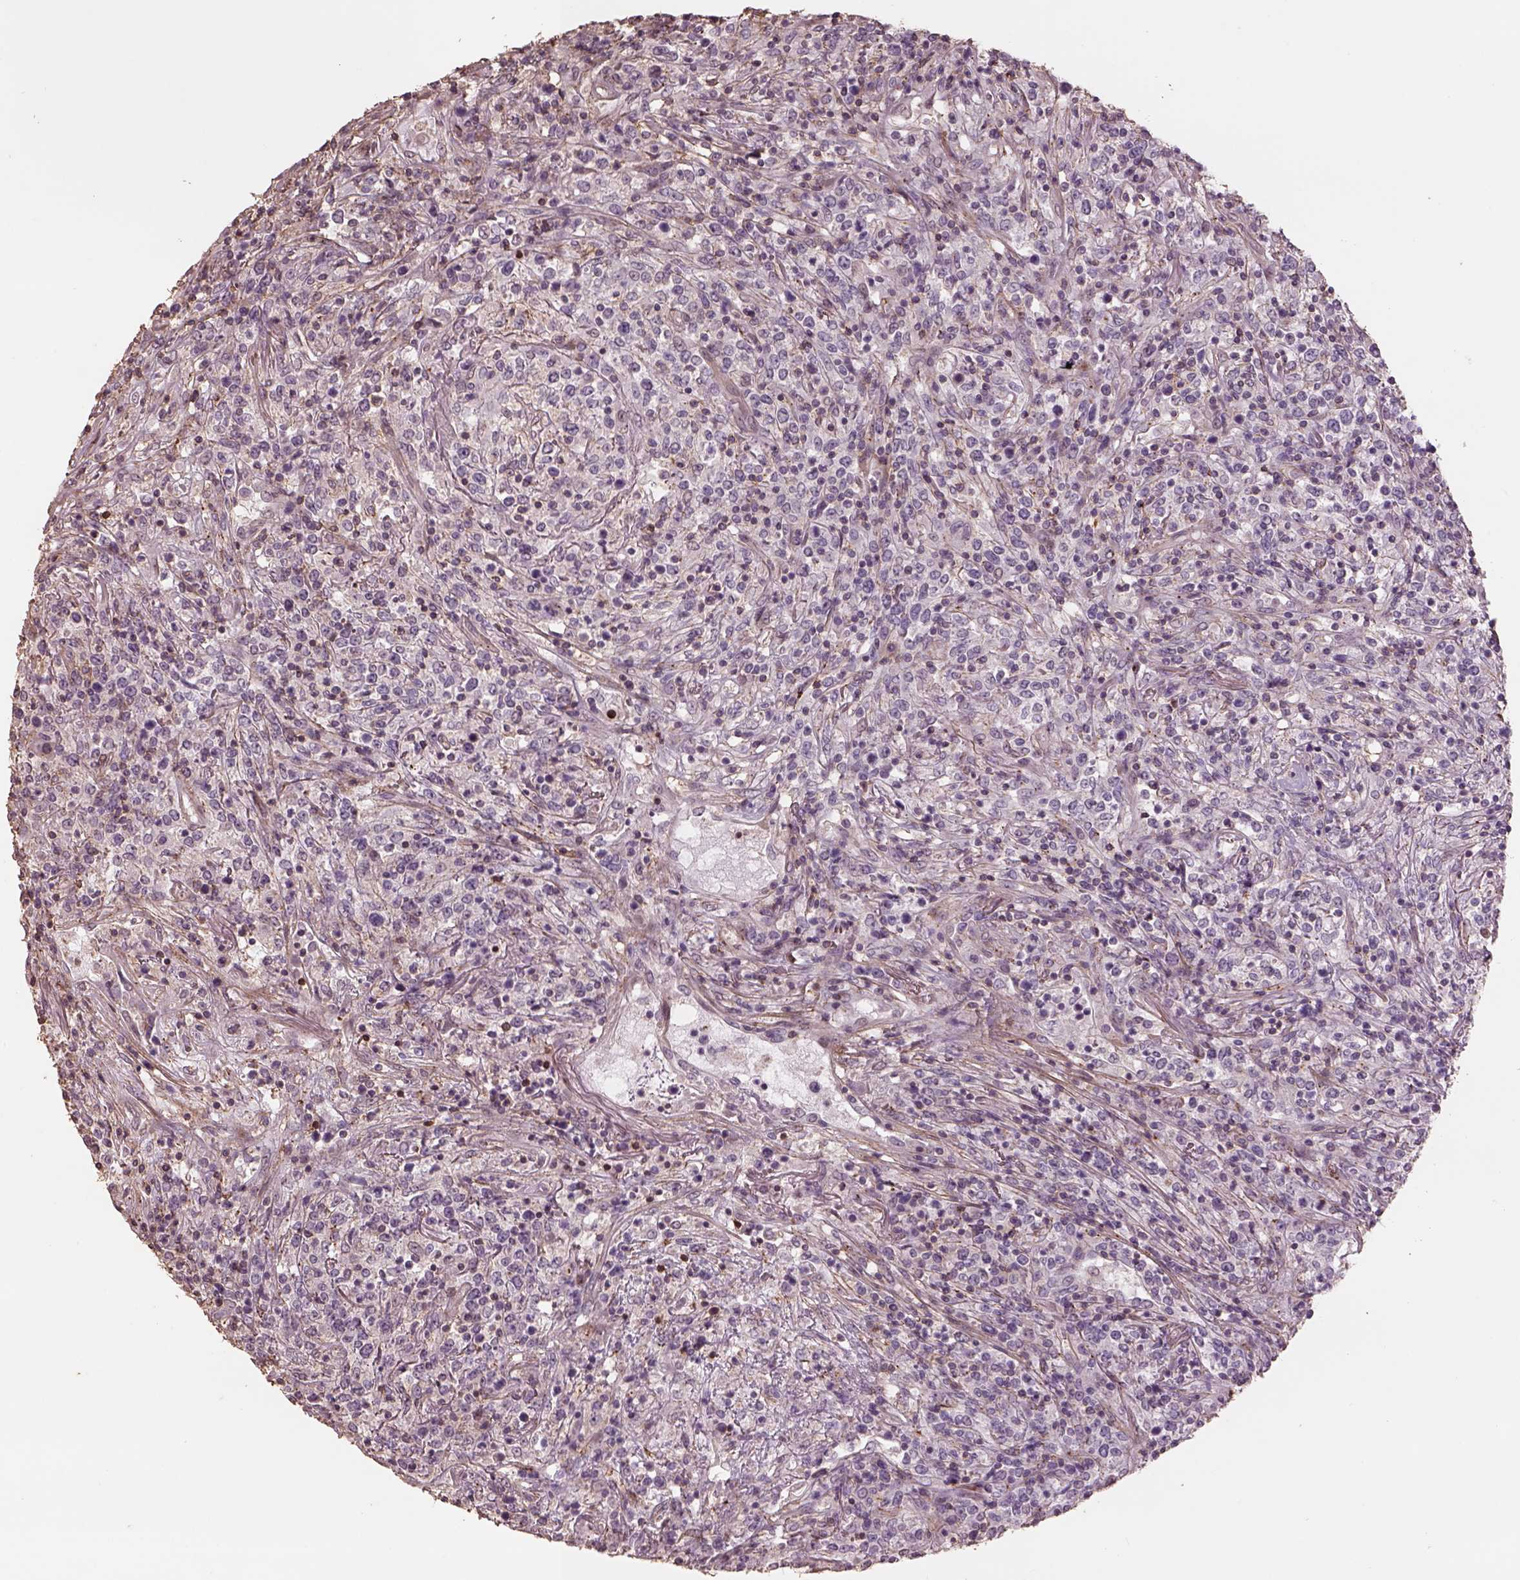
{"staining": {"intensity": "negative", "quantity": "none", "location": "none"}, "tissue": "lymphoma", "cell_type": "Tumor cells", "image_type": "cancer", "snomed": [{"axis": "morphology", "description": "Malignant lymphoma, non-Hodgkin's type, High grade"}, {"axis": "topography", "description": "Lung"}], "caption": "Immunohistochemistry (IHC) of malignant lymphoma, non-Hodgkin's type (high-grade) shows no expression in tumor cells.", "gene": "LIN7A", "patient": {"sex": "male", "age": 79}}